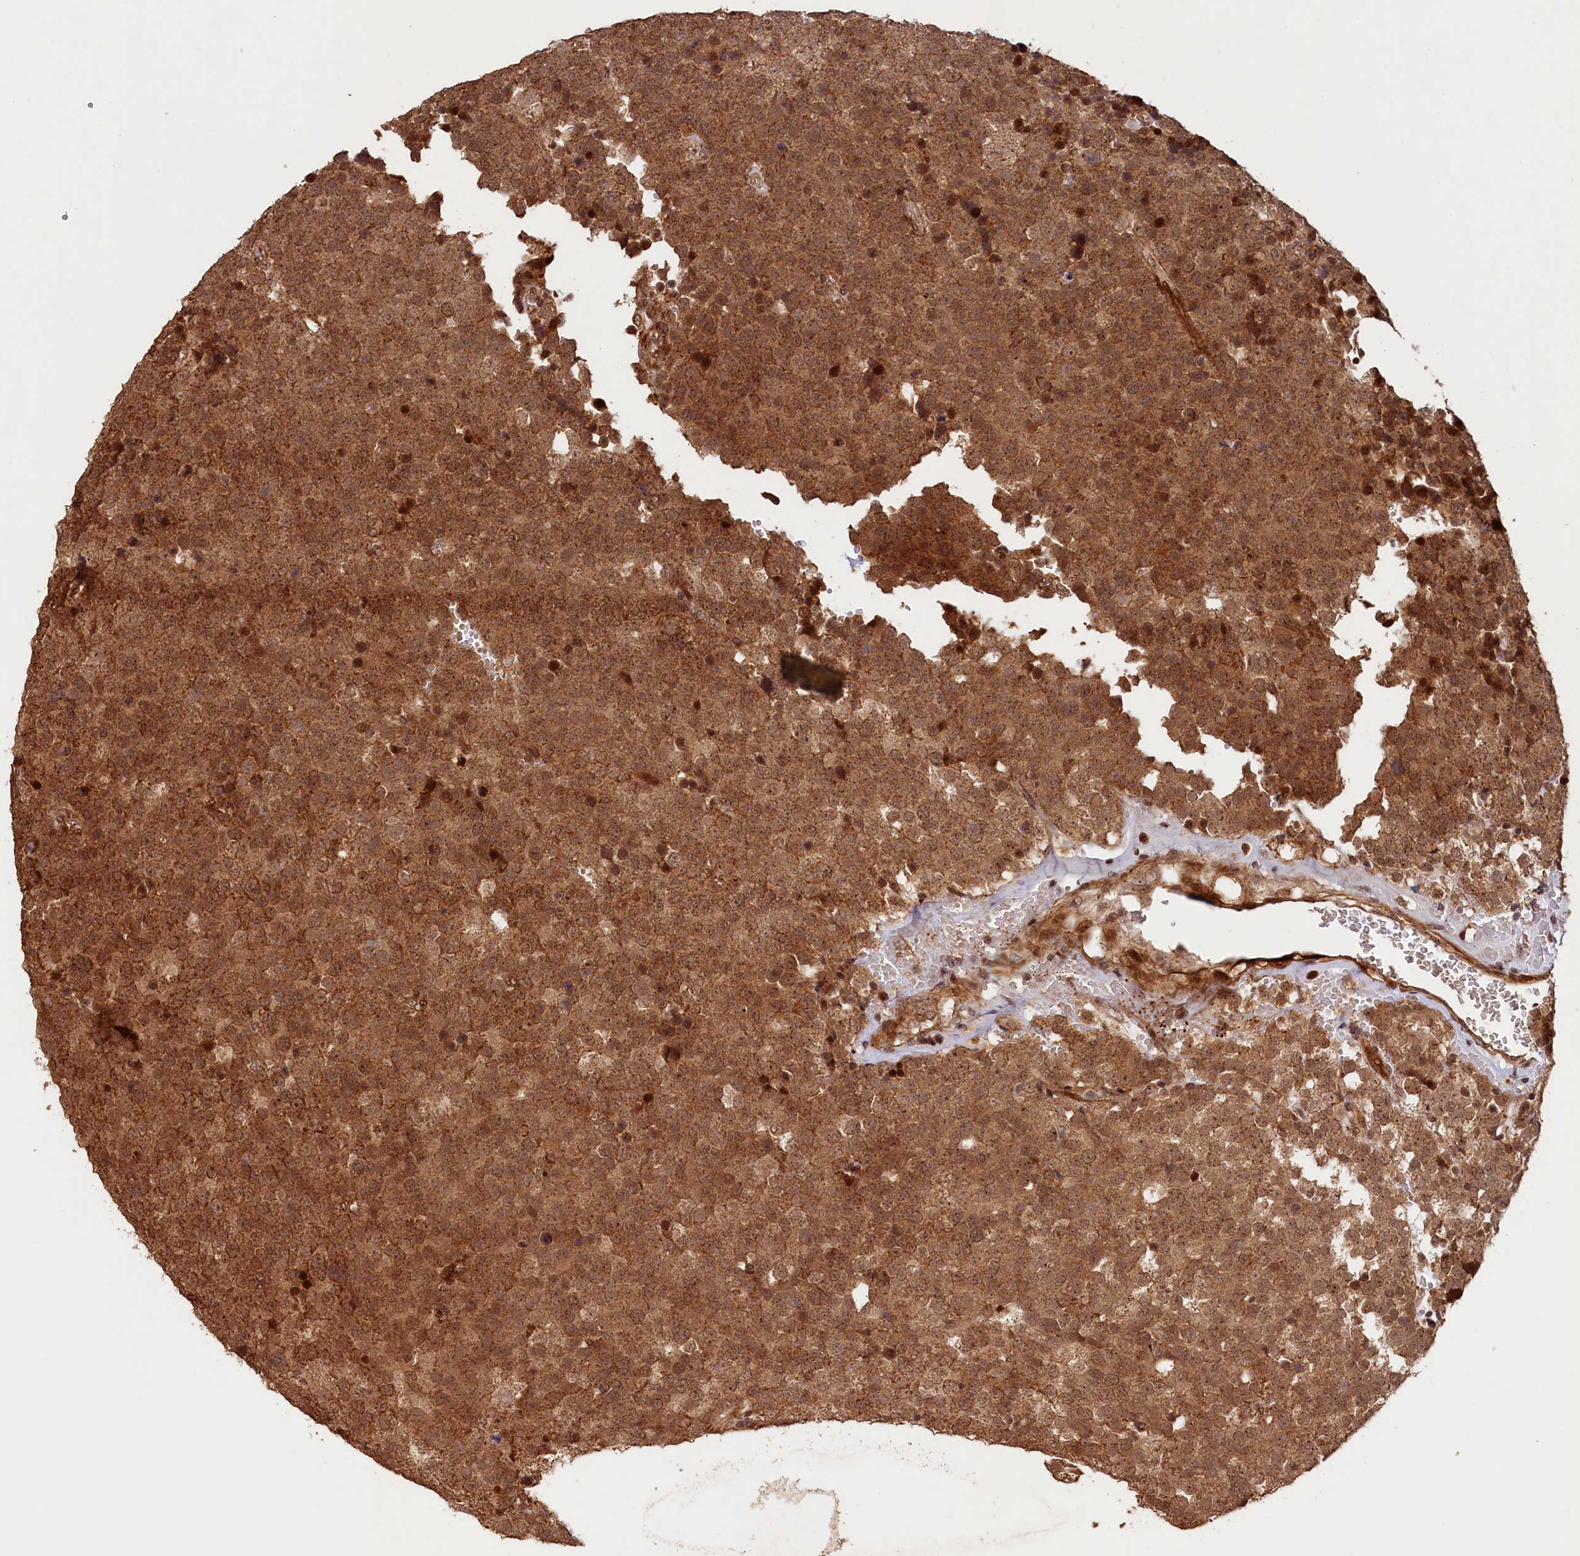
{"staining": {"intensity": "moderate", "quantity": ">75%", "location": "cytoplasmic/membranous,nuclear"}, "tissue": "testis cancer", "cell_type": "Tumor cells", "image_type": "cancer", "snomed": [{"axis": "morphology", "description": "Seminoma, NOS"}, {"axis": "topography", "description": "Testis"}], "caption": "IHC of human testis cancer reveals medium levels of moderate cytoplasmic/membranous and nuclear staining in approximately >75% of tumor cells.", "gene": "SHPRH", "patient": {"sex": "male", "age": 71}}